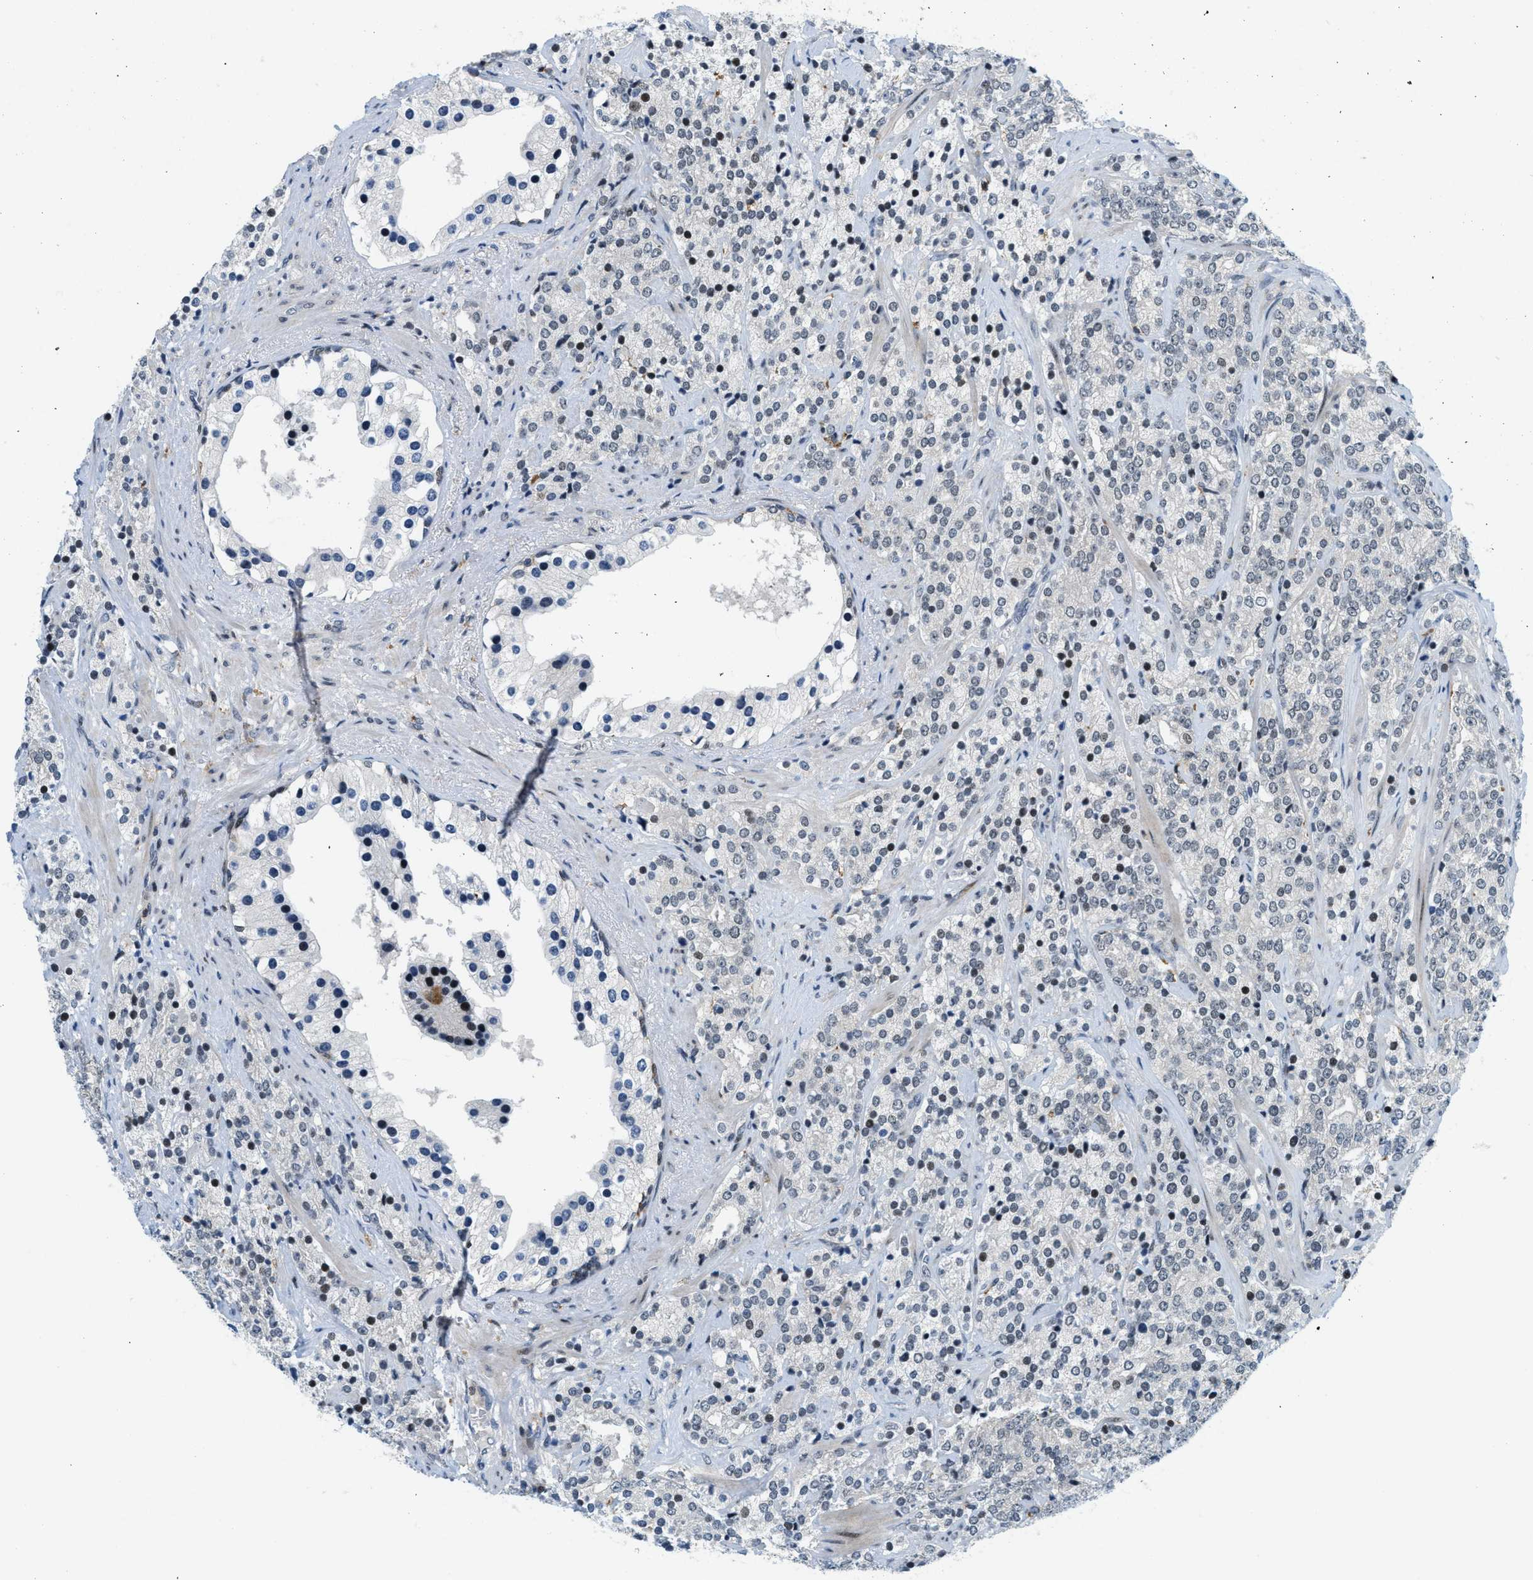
{"staining": {"intensity": "moderate", "quantity": "<25%", "location": "nuclear"}, "tissue": "prostate cancer", "cell_type": "Tumor cells", "image_type": "cancer", "snomed": [{"axis": "morphology", "description": "Adenocarcinoma, High grade"}, {"axis": "topography", "description": "Prostate"}], "caption": "Immunohistochemical staining of human prostate high-grade adenocarcinoma shows moderate nuclear protein staining in about <25% of tumor cells.", "gene": "ING1", "patient": {"sex": "male", "age": 71}}